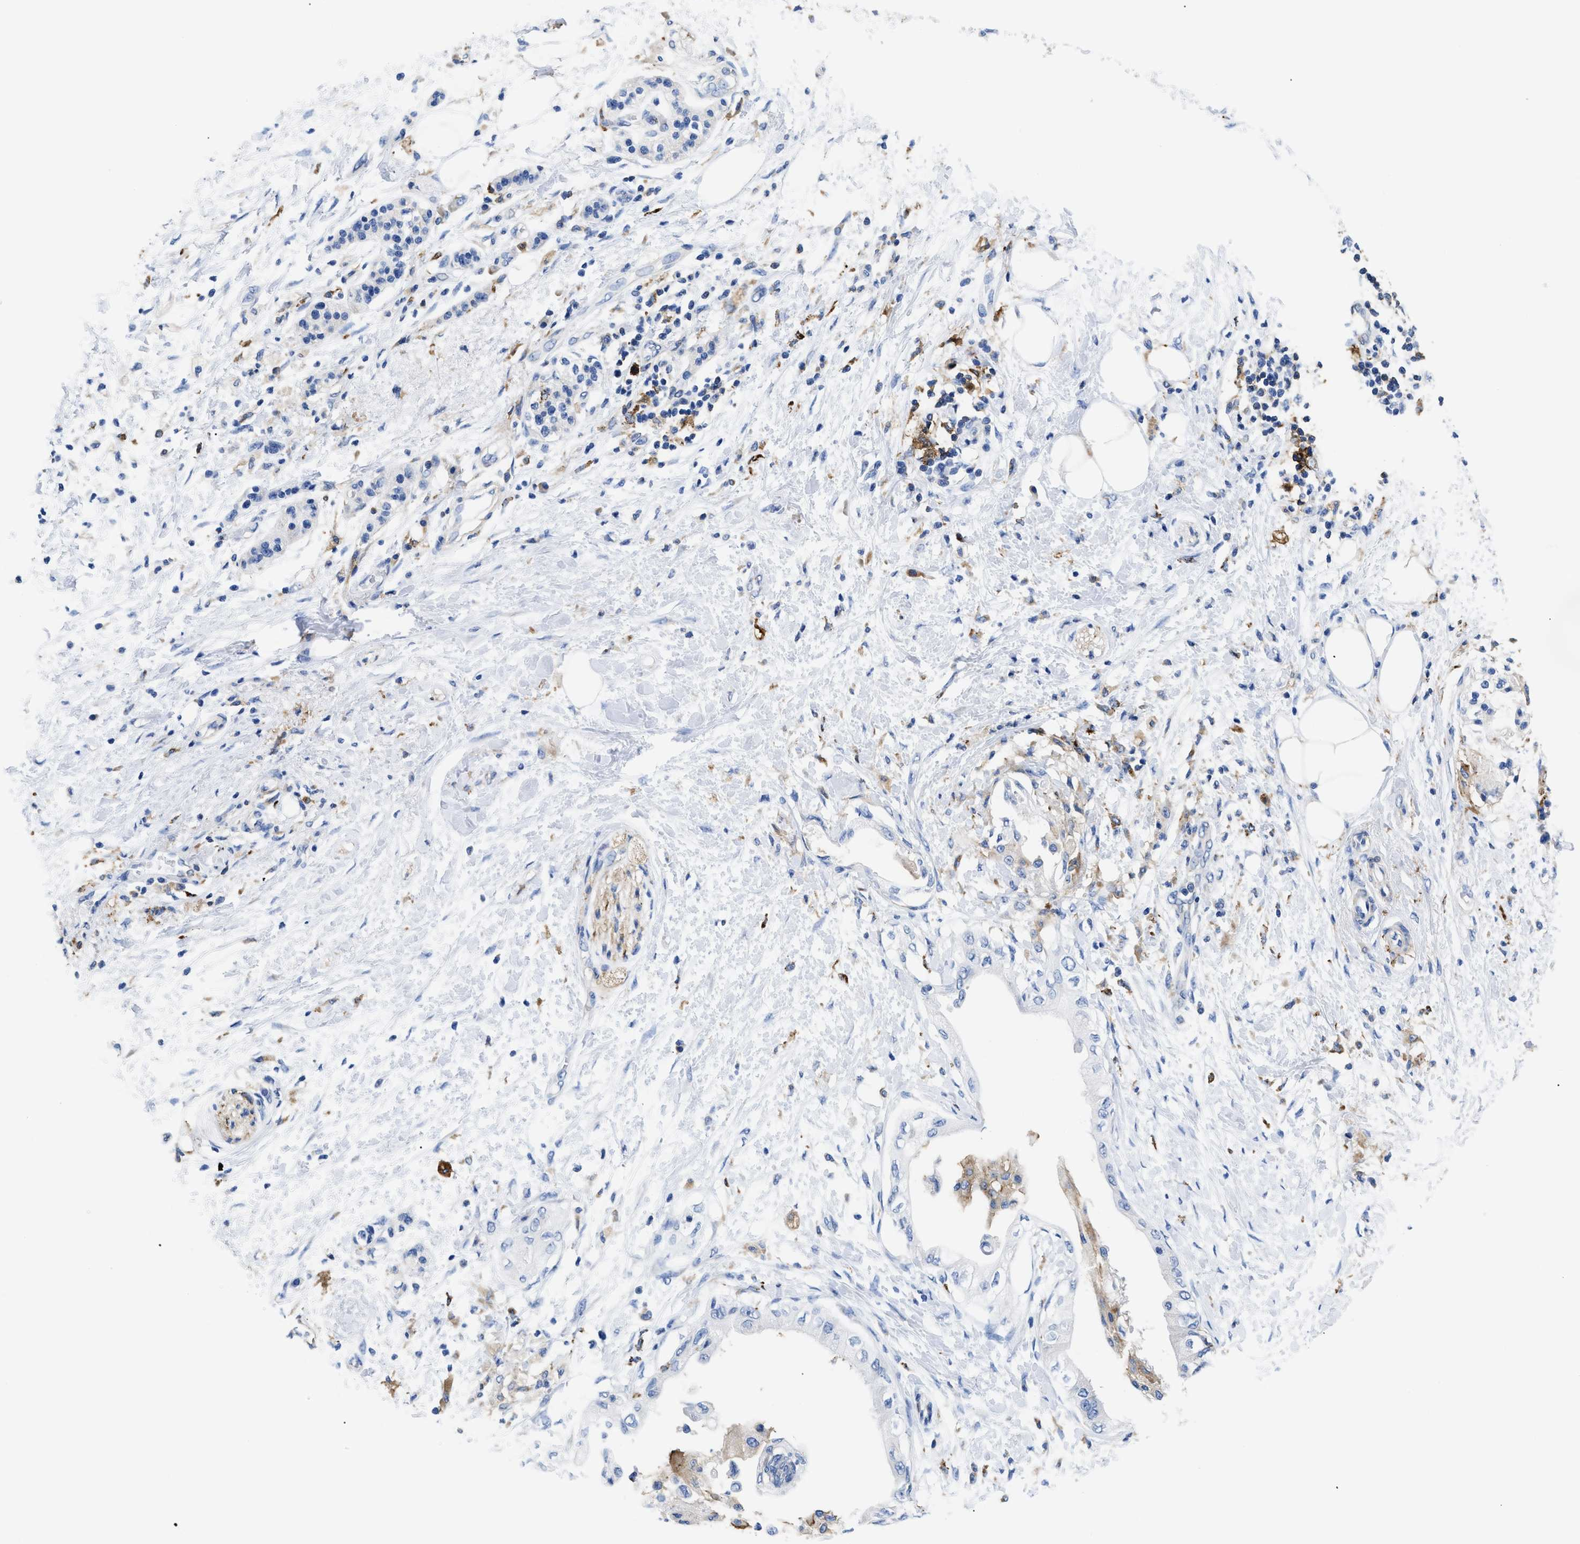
{"staining": {"intensity": "negative", "quantity": "none", "location": "none"}, "tissue": "pancreatic cancer", "cell_type": "Tumor cells", "image_type": "cancer", "snomed": [{"axis": "morphology", "description": "Normal tissue, NOS"}, {"axis": "morphology", "description": "Adenocarcinoma, NOS"}, {"axis": "topography", "description": "Pancreas"}, {"axis": "topography", "description": "Duodenum"}], "caption": "Immunohistochemistry (IHC) of human adenocarcinoma (pancreatic) shows no expression in tumor cells.", "gene": "HLA-DPA1", "patient": {"sex": "female", "age": 60}}